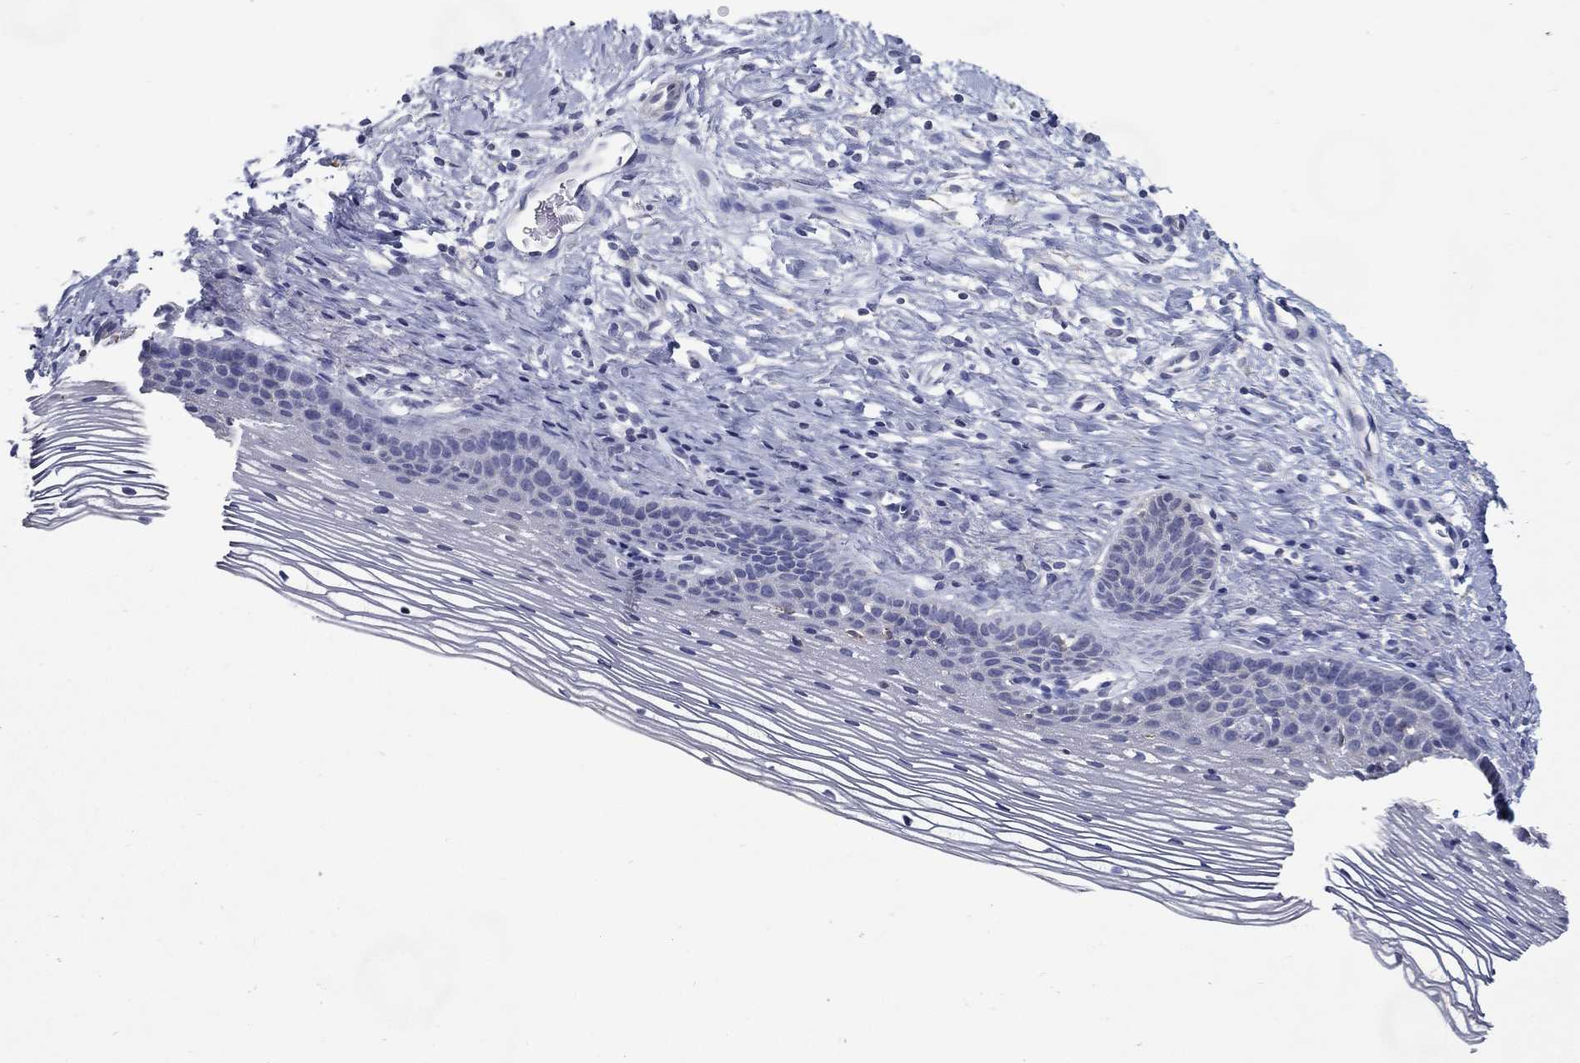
{"staining": {"intensity": "negative", "quantity": "none", "location": "none"}, "tissue": "cervix", "cell_type": "Glandular cells", "image_type": "normal", "snomed": [{"axis": "morphology", "description": "Normal tissue, NOS"}, {"axis": "topography", "description": "Cervix"}], "caption": "Photomicrograph shows no significant protein staining in glandular cells of normal cervix.", "gene": "C19orf18", "patient": {"sex": "female", "age": 39}}